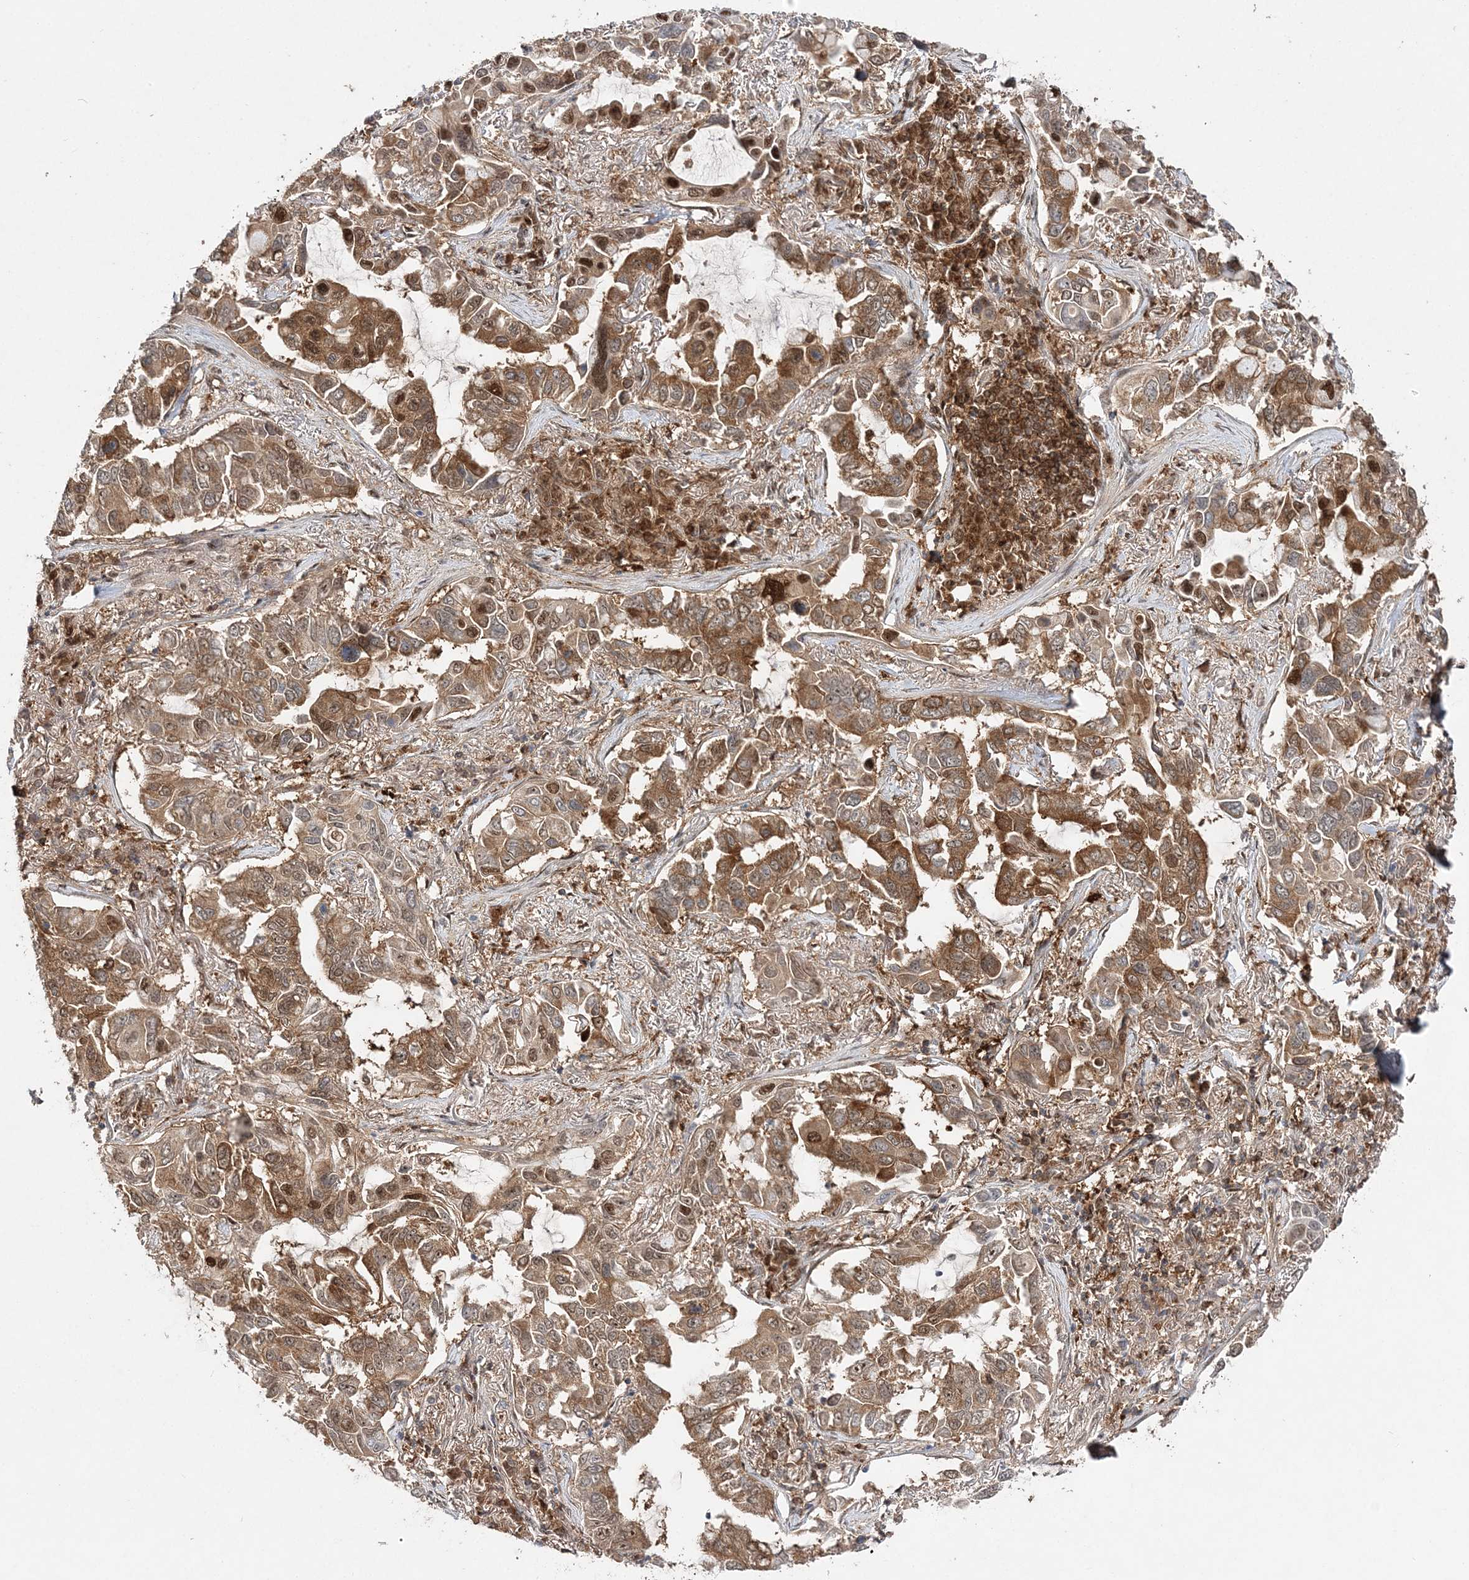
{"staining": {"intensity": "moderate", "quantity": ">75%", "location": "cytoplasmic/membranous,nuclear"}, "tissue": "lung cancer", "cell_type": "Tumor cells", "image_type": "cancer", "snomed": [{"axis": "morphology", "description": "Adenocarcinoma, NOS"}, {"axis": "topography", "description": "Lung"}], "caption": "There is medium levels of moderate cytoplasmic/membranous and nuclear staining in tumor cells of lung cancer, as demonstrated by immunohistochemical staining (brown color).", "gene": "NIF3L1", "patient": {"sex": "male", "age": 64}}